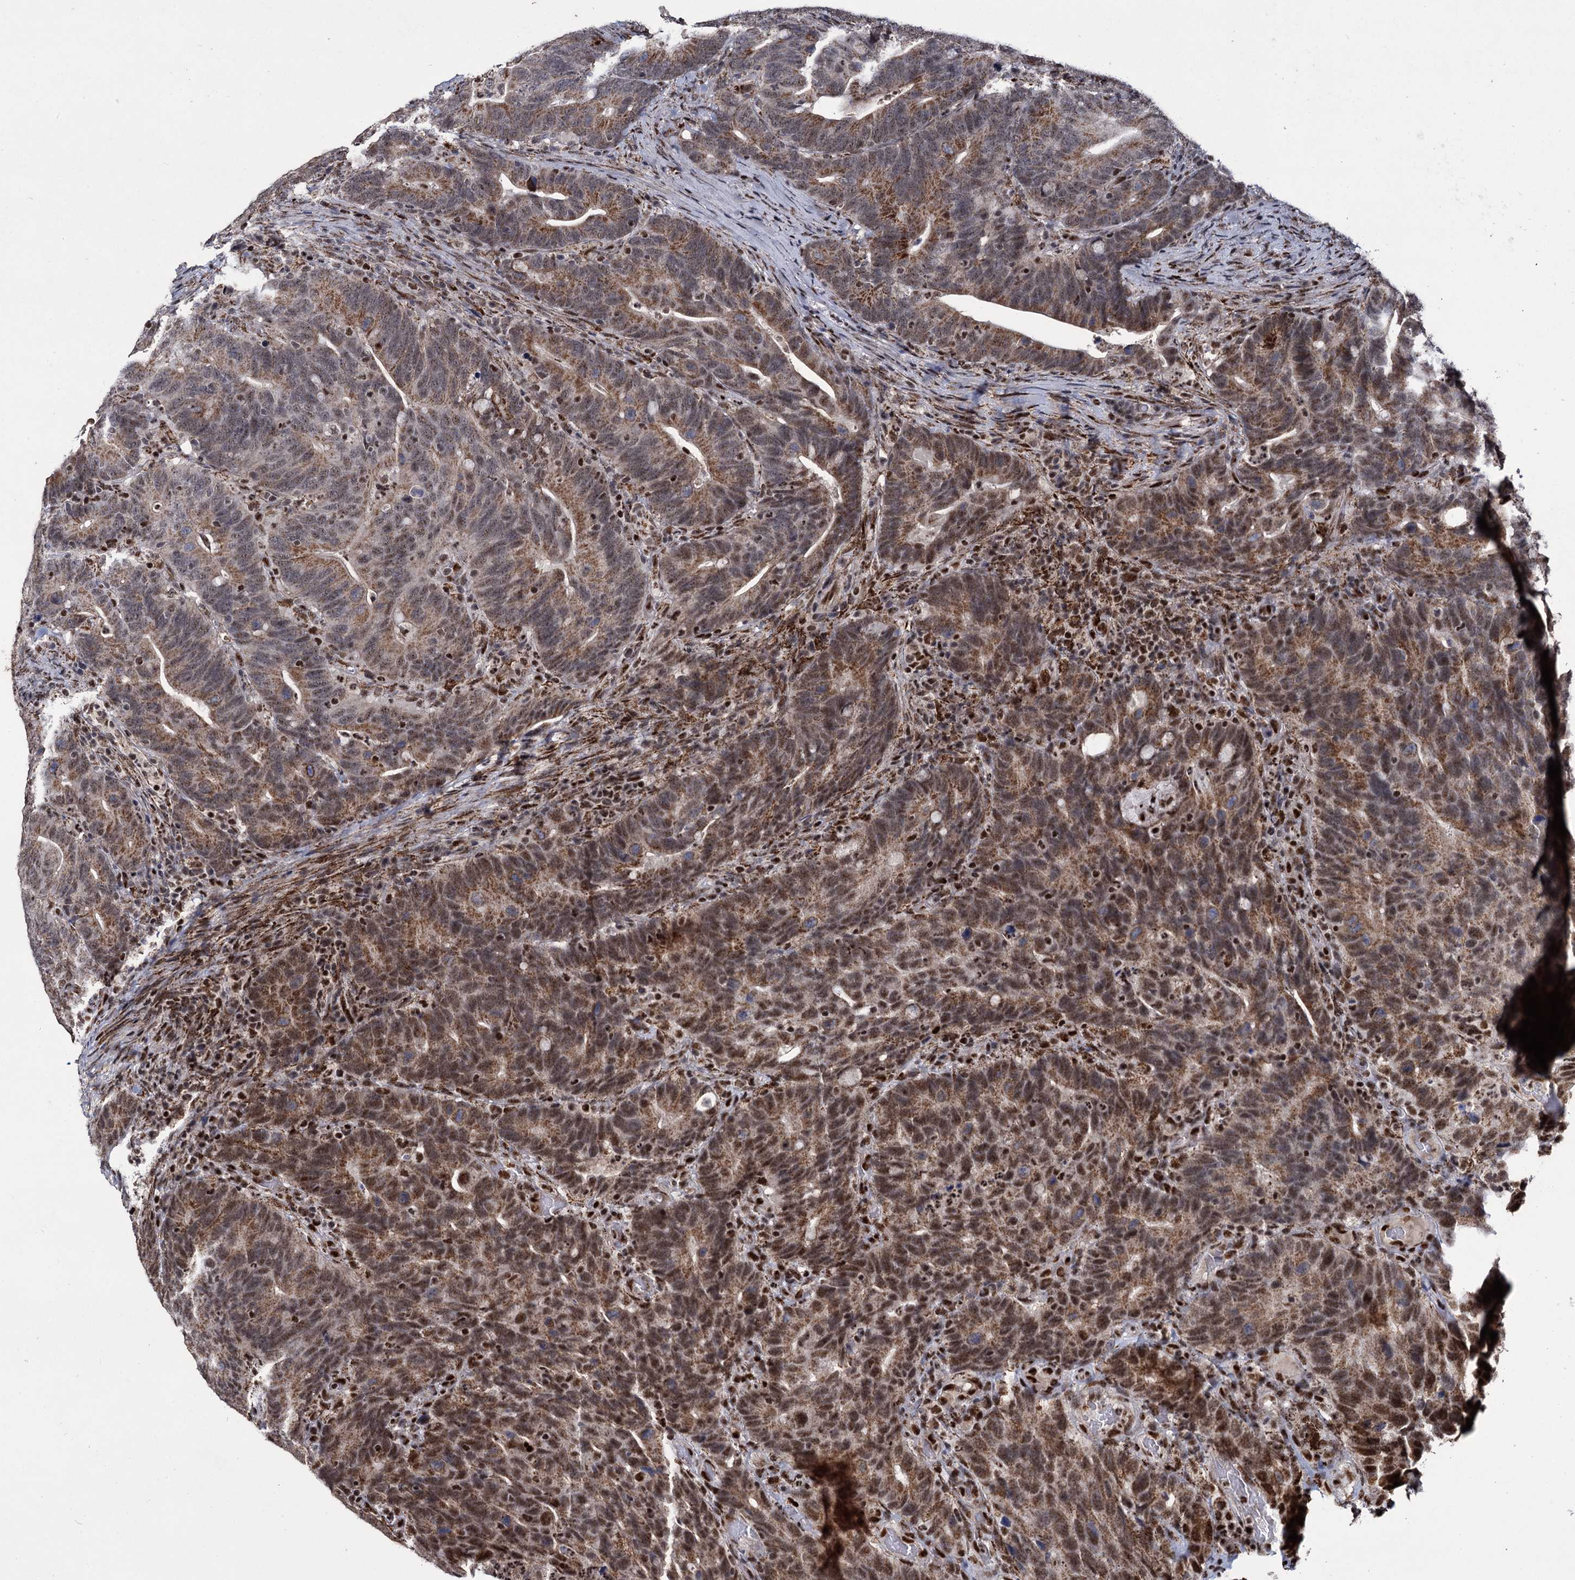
{"staining": {"intensity": "moderate", "quantity": ">75%", "location": "cytoplasmic/membranous,nuclear"}, "tissue": "colorectal cancer", "cell_type": "Tumor cells", "image_type": "cancer", "snomed": [{"axis": "morphology", "description": "Adenocarcinoma, NOS"}, {"axis": "topography", "description": "Colon"}], "caption": "Protein analysis of colorectal cancer tissue exhibits moderate cytoplasmic/membranous and nuclear staining in approximately >75% of tumor cells. (DAB (3,3'-diaminobenzidine) = brown stain, brightfield microscopy at high magnification).", "gene": "RPUSD4", "patient": {"sex": "female", "age": 66}}